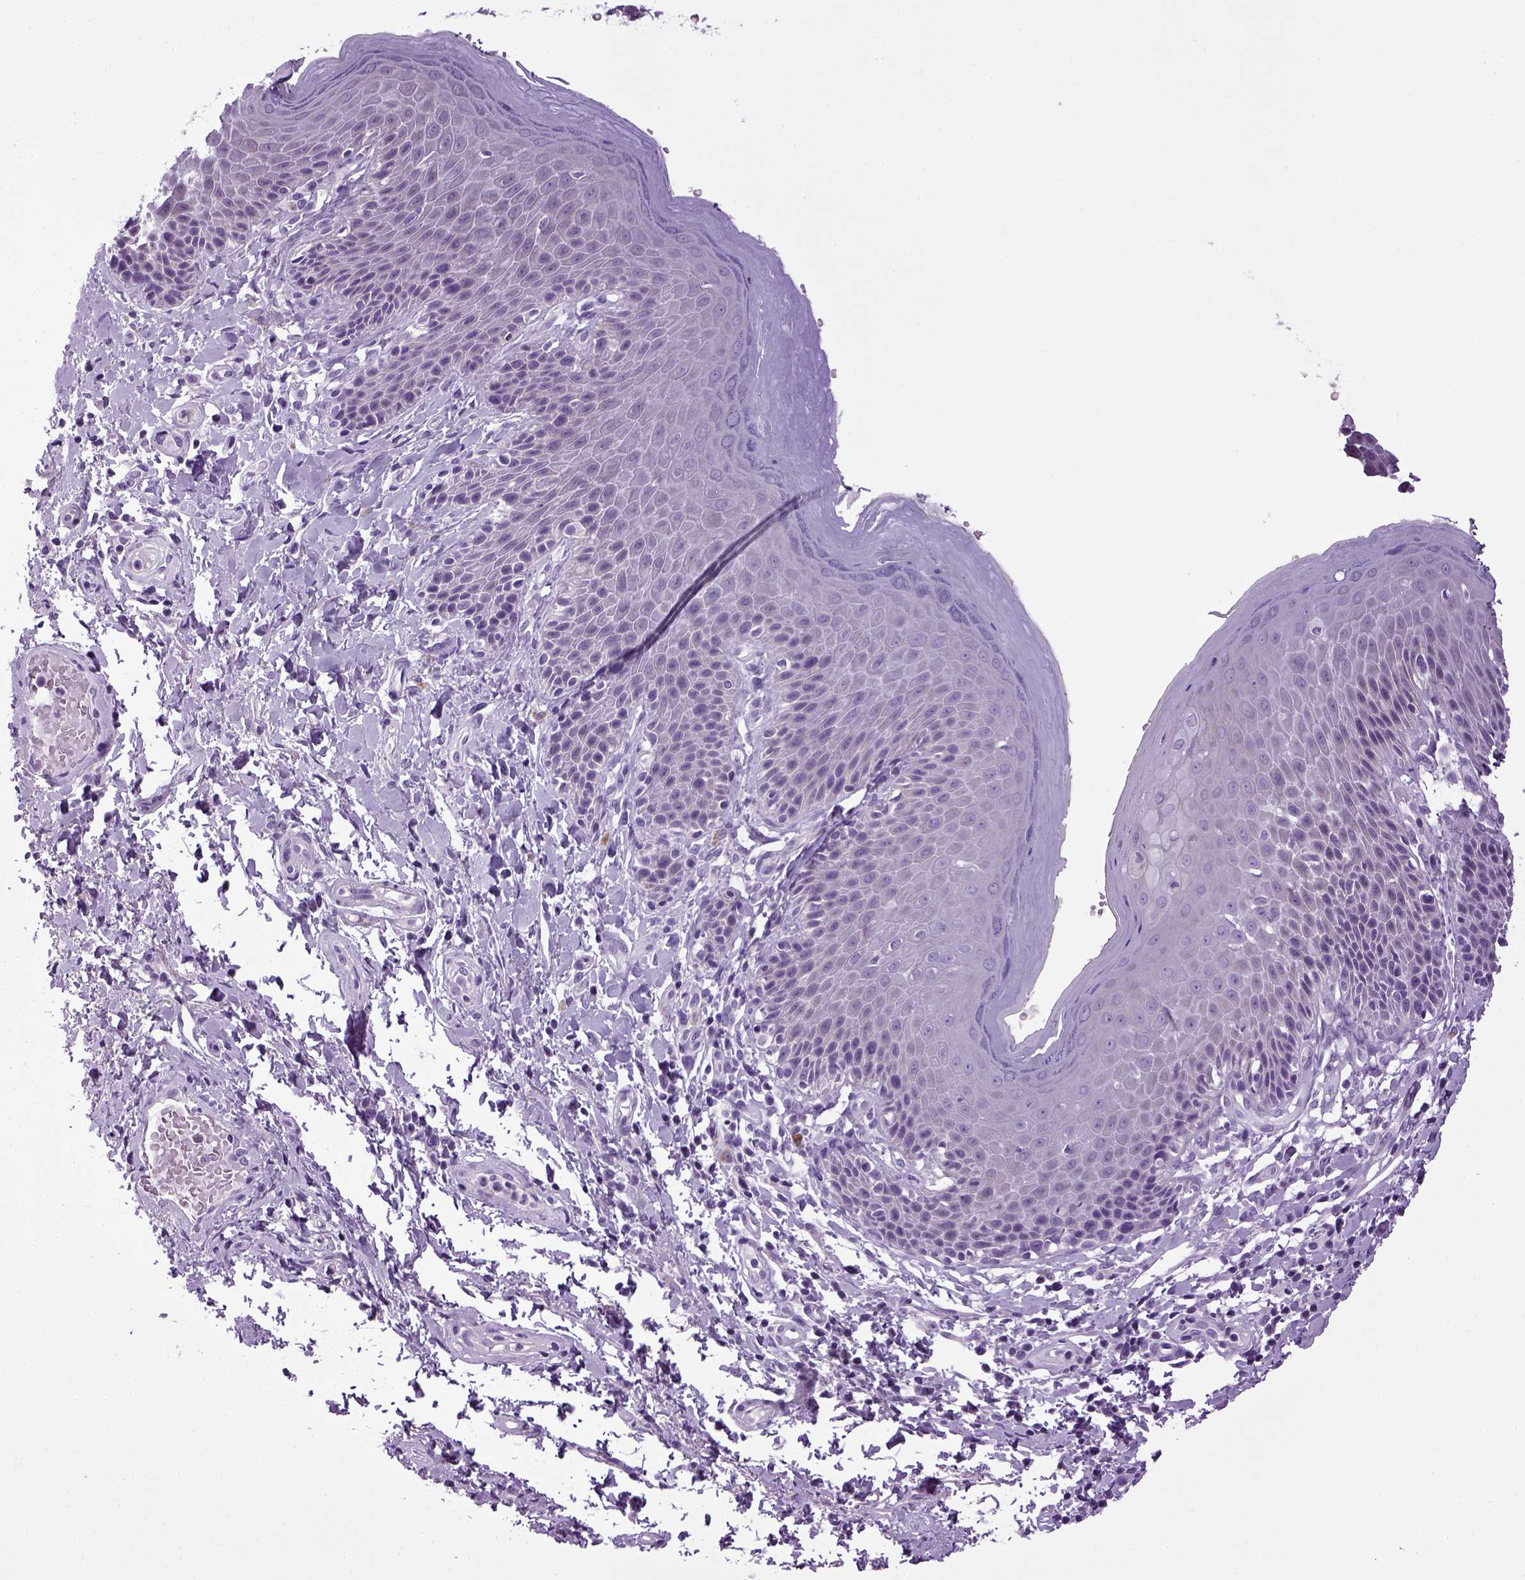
{"staining": {"intensity": "negative", "quantity": "none", "location": "none"}, "tissue": "skin", "cell_type": "Epidermal cells", "image_type": "normal", "snomed": [{"axis": "morphology", "description": "Normal tissue, NOS"}, {"axis": "topography", "description": "Anal"}, {"axis": "topography", "description": "Peripheral nerve tissue"}], "caption": "IHC photomicrograph of benign human skin stained for a protein (brown), which demonstrates no expression in epidermal cells. The staining is performed using DAB (3,3'-diaminobenzidine) brown chromogen with nuclei counter-stained in using hematoxylin.", "gene": "HMCN2", "patient": {"sex": "male", "age": 51}}